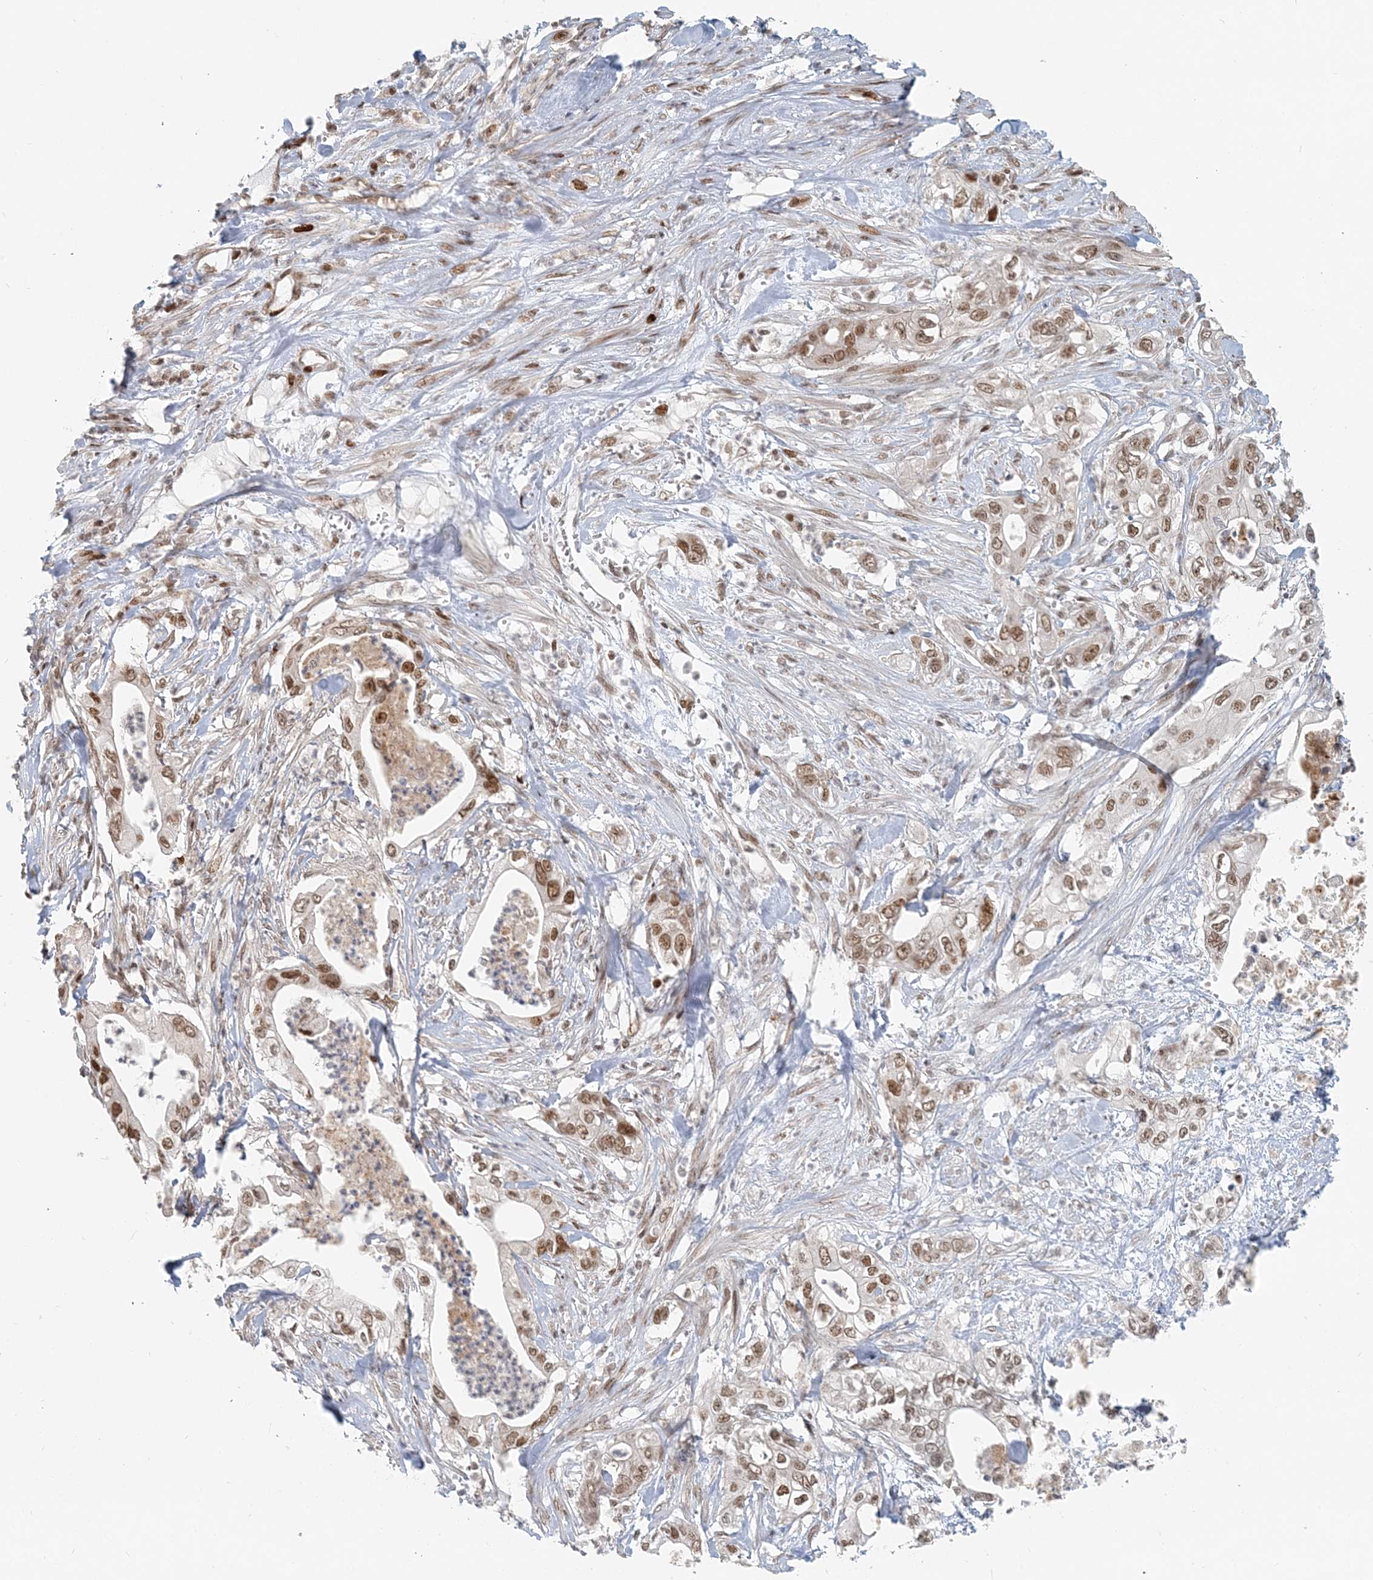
{"staining": {"intensity": "moderate", "quantity": ">75%", "location": "nuclear"}, "tissue": "pancreatic cancer", "cell_type": "Tumor cells", "image_type": "cancer", "snomed": [{"axis": "morphology", "description": "Adenocarcinoma, NOS"}, {"axis": "topography", "description": "Pancreas"}], "caption": "Pancreatic cancer was stained to show a protein in brown. There is medium levels of moderate nuclear positivity in approximately >75% of tumor cells. The staining is performed using DAB brown chromogen to label protein expression. The nuclei are counter-stained blue using hematoxylin.", "gene": "BAZ1B", "patient": {"sex": "female", "age": 78}}